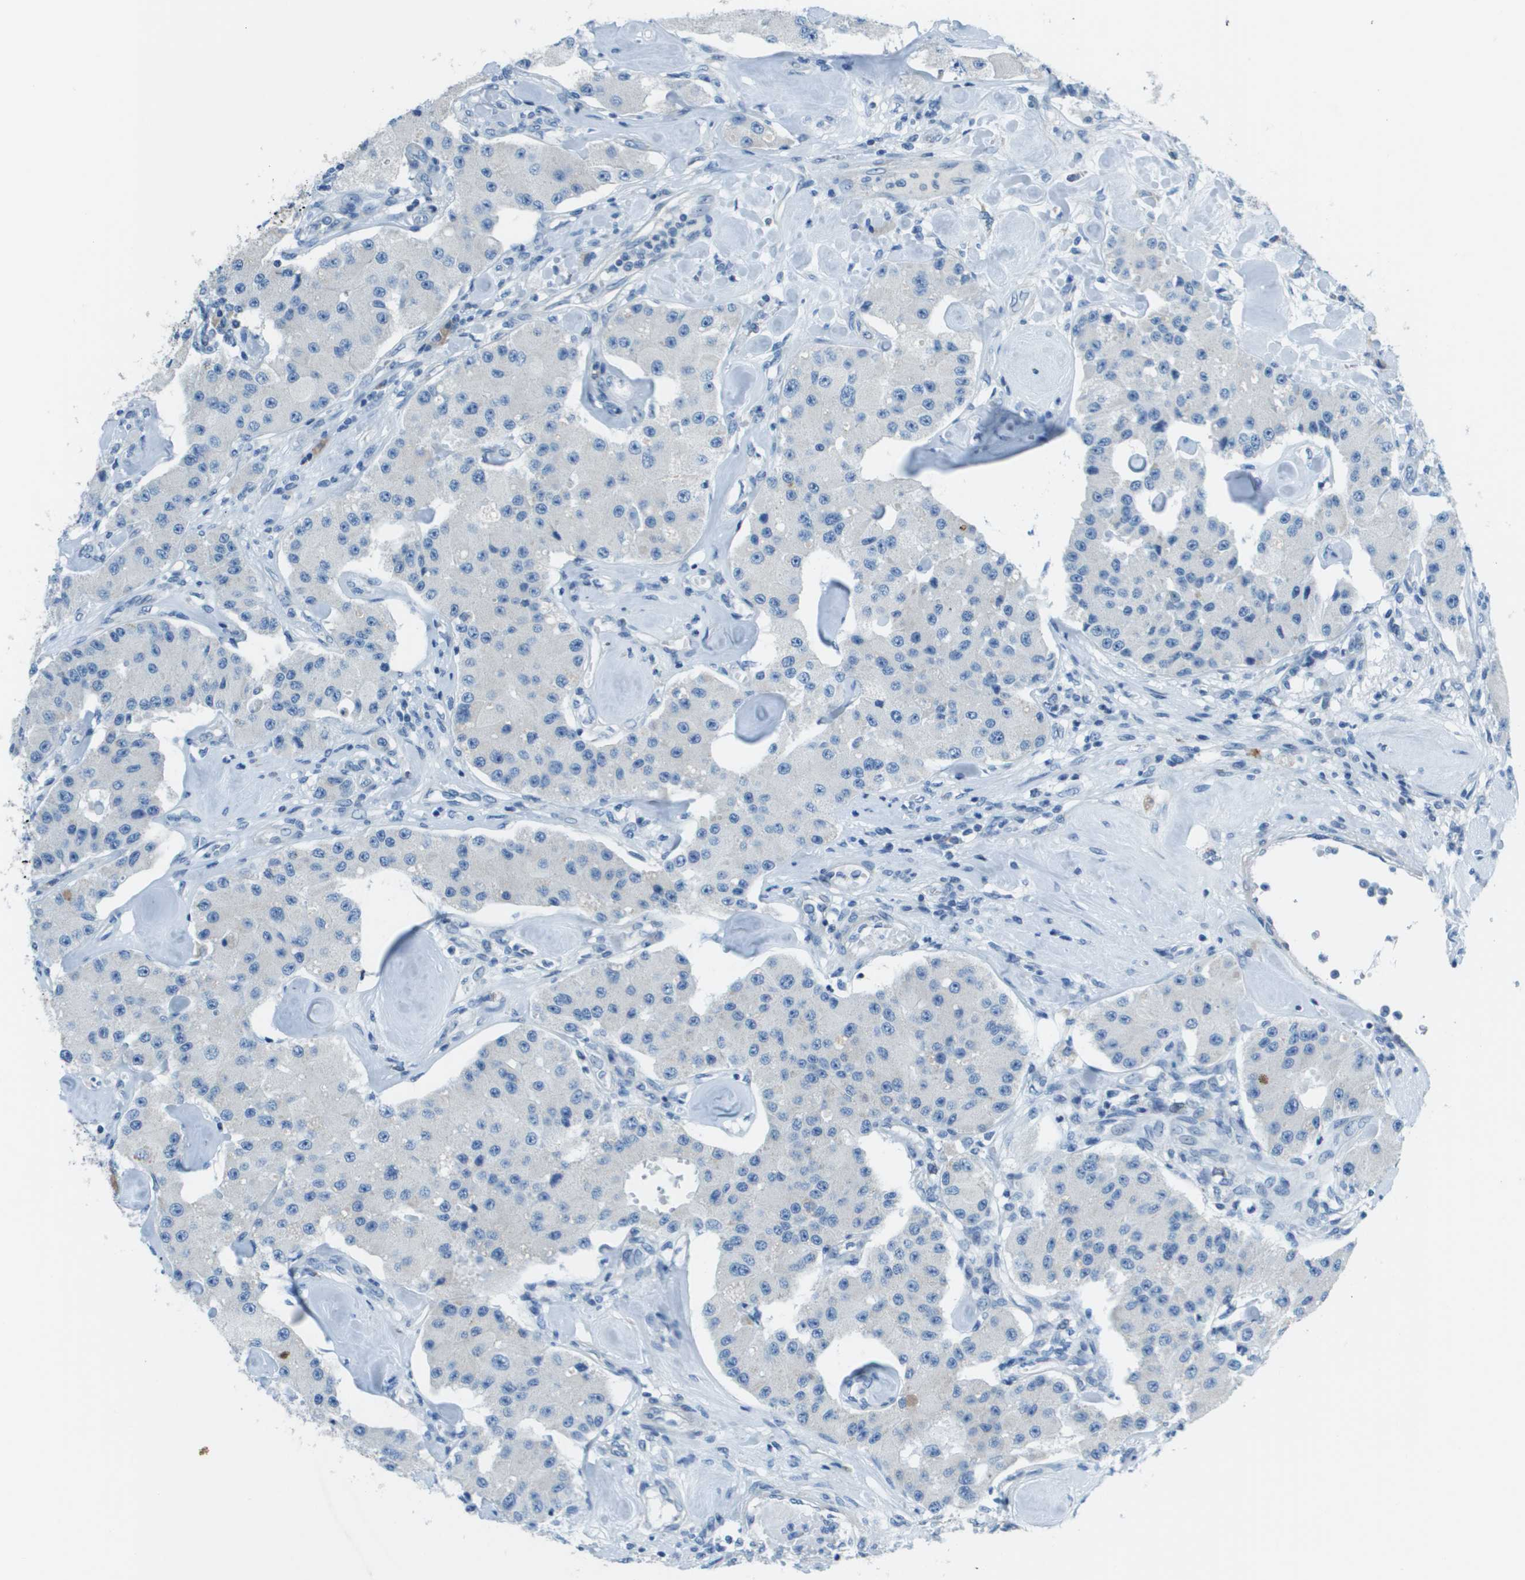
{"staining": {"intensity": "negative", "quantity": "none", "location": "none"}, "tissue": "carcinoid", "cell_type": "Tumor cells", "image_type": "cancer", "snomed": [{"axis": "morphology", "description": "Carcinoid, malignant, NOS"}, {"axis": "topography", "description": "Pancreas"}], "caption": "Immunohistochemistry (IHC) of carcinoid shows no staining in tumor cells.", "gene": "SDC1", "patient": {"sex": "male", "age": 41}}